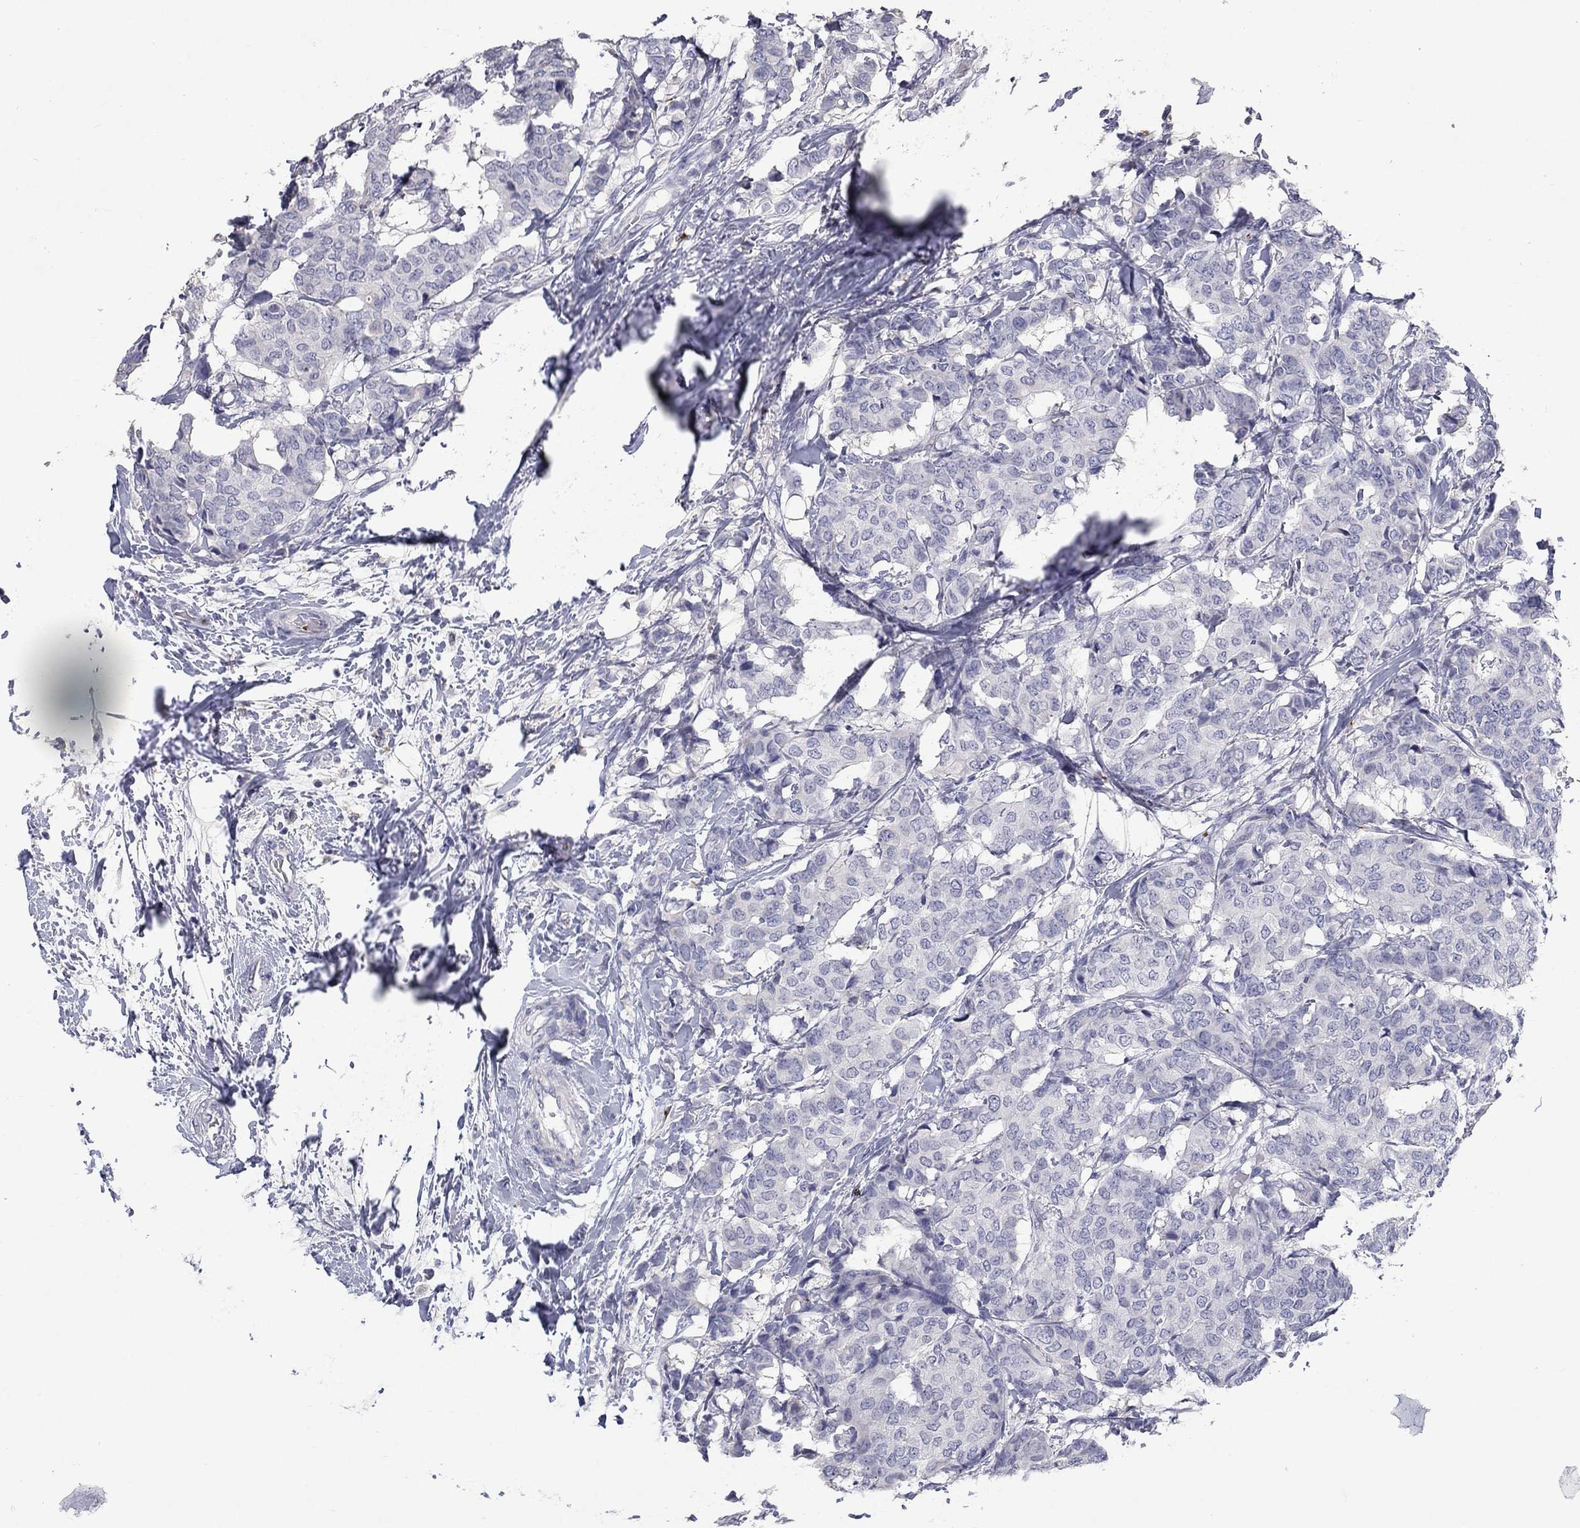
{"staining": {"intensity": "negative", "quantity": "none", "location": "none"}, "tissue": "breast cancer", "cell_type": "Tumor cells", "image_type": "cancer", "snomed": [{"axis": "morphology", "description": "Duct carcinoma"}, {"axis": "topography", "description": "Breast"}], "caption": "An IHC image of breast cancer is shown. There is no staining in tumor cells of breast cancer.", "gene": "PLEK", "patient": {"sex": "female", "age": 75}}